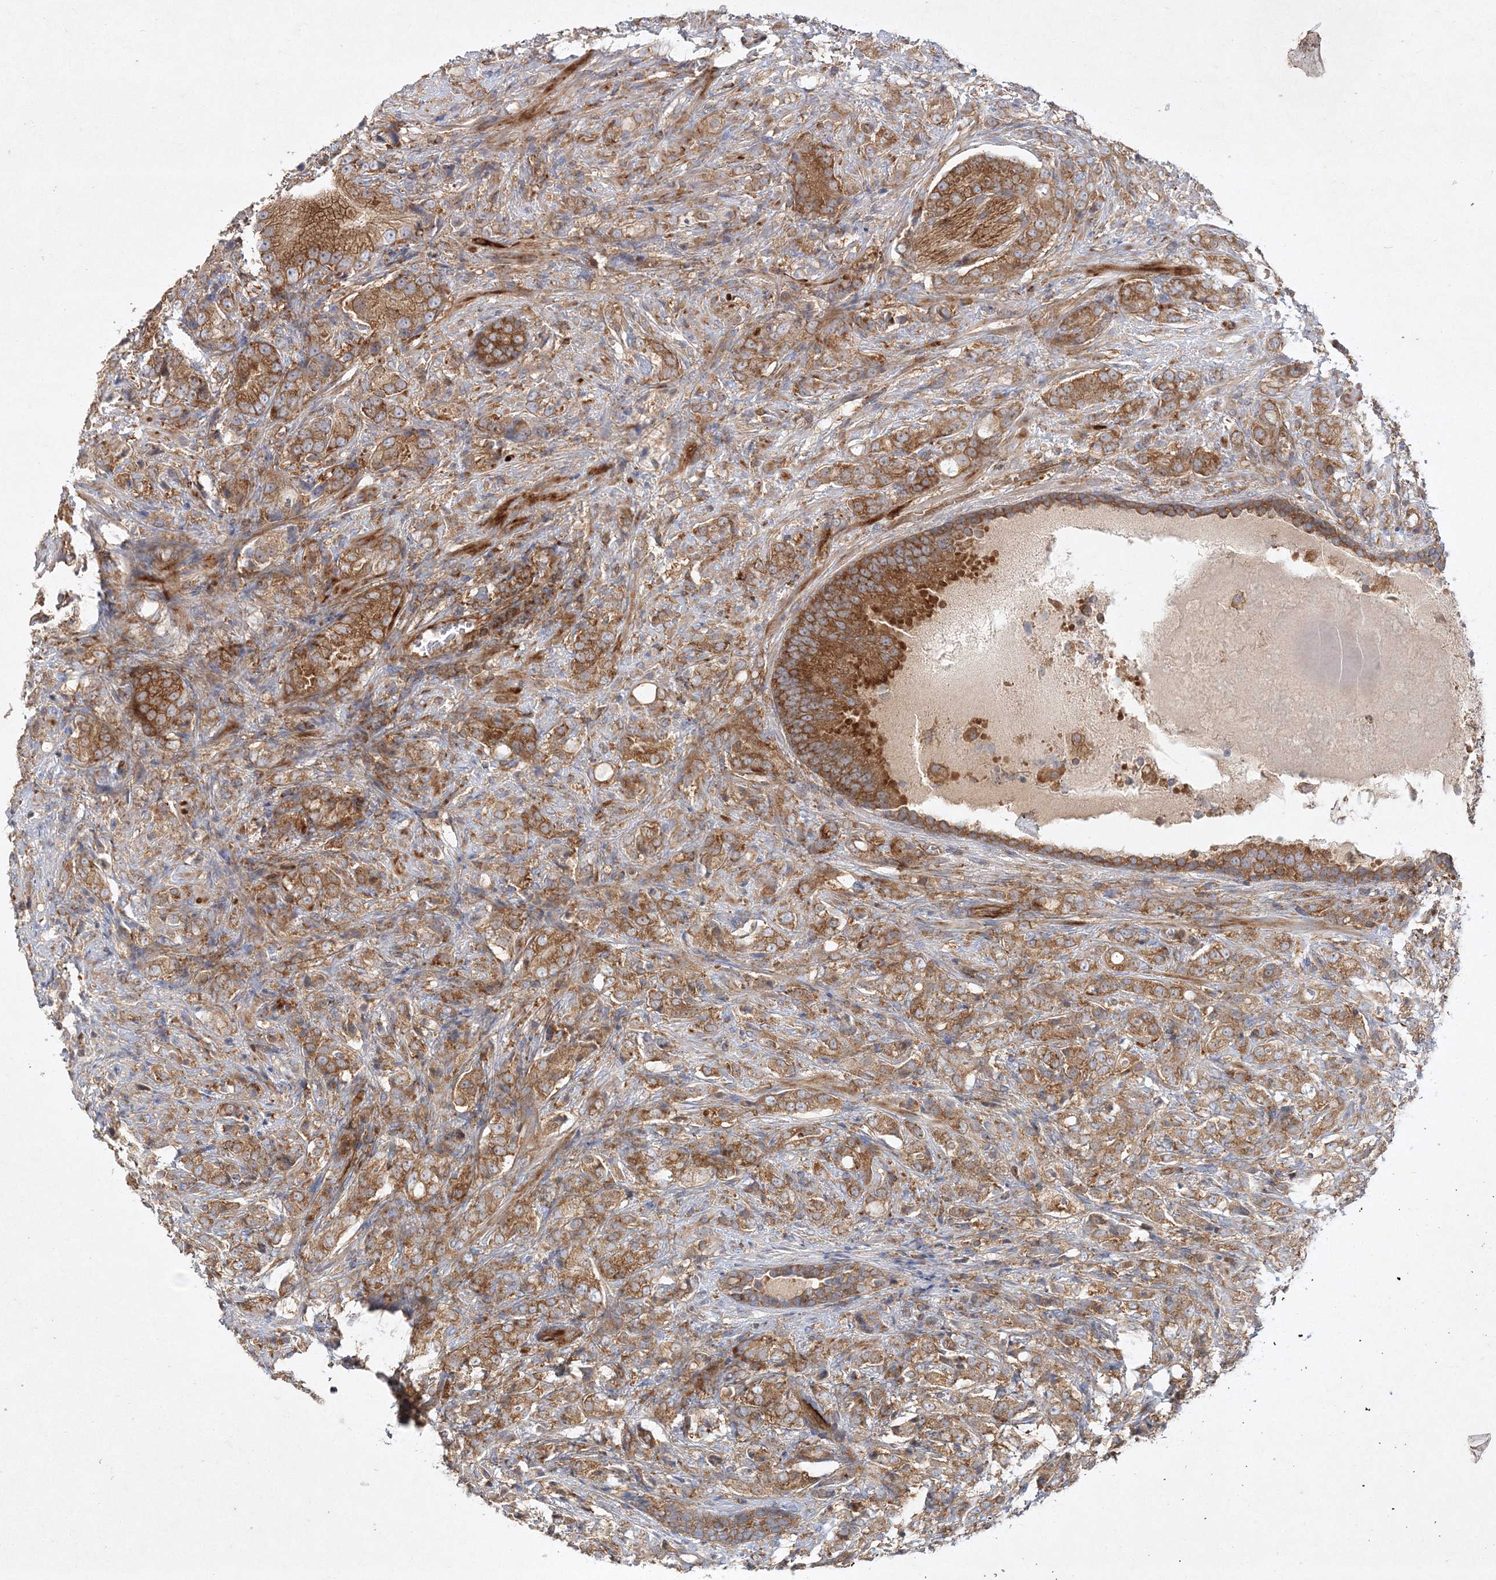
{"staining": {"intensity": "moderate", "quantity": ">75%", "location": "cytoplasmic/membranous"}, "tissue": "prostate cancer", "cell_type": "Tumor cells", "image_type": "cancer", "snomed": [{"axis": "morphology", "description": "Adenocarcinoma, High grade"}, {"axis": "topography", "description": "Prostate"}], "caption": "This micrograph exhibits immunohistochemistry staining of human adenocarcinoma (high-grade) (prostate), with medium moderate cytoplasmic/membranous staining in approximately >75% of tumor cells.", "gene": "WDR37", "patient": {"sex": "male", "age": 57}}